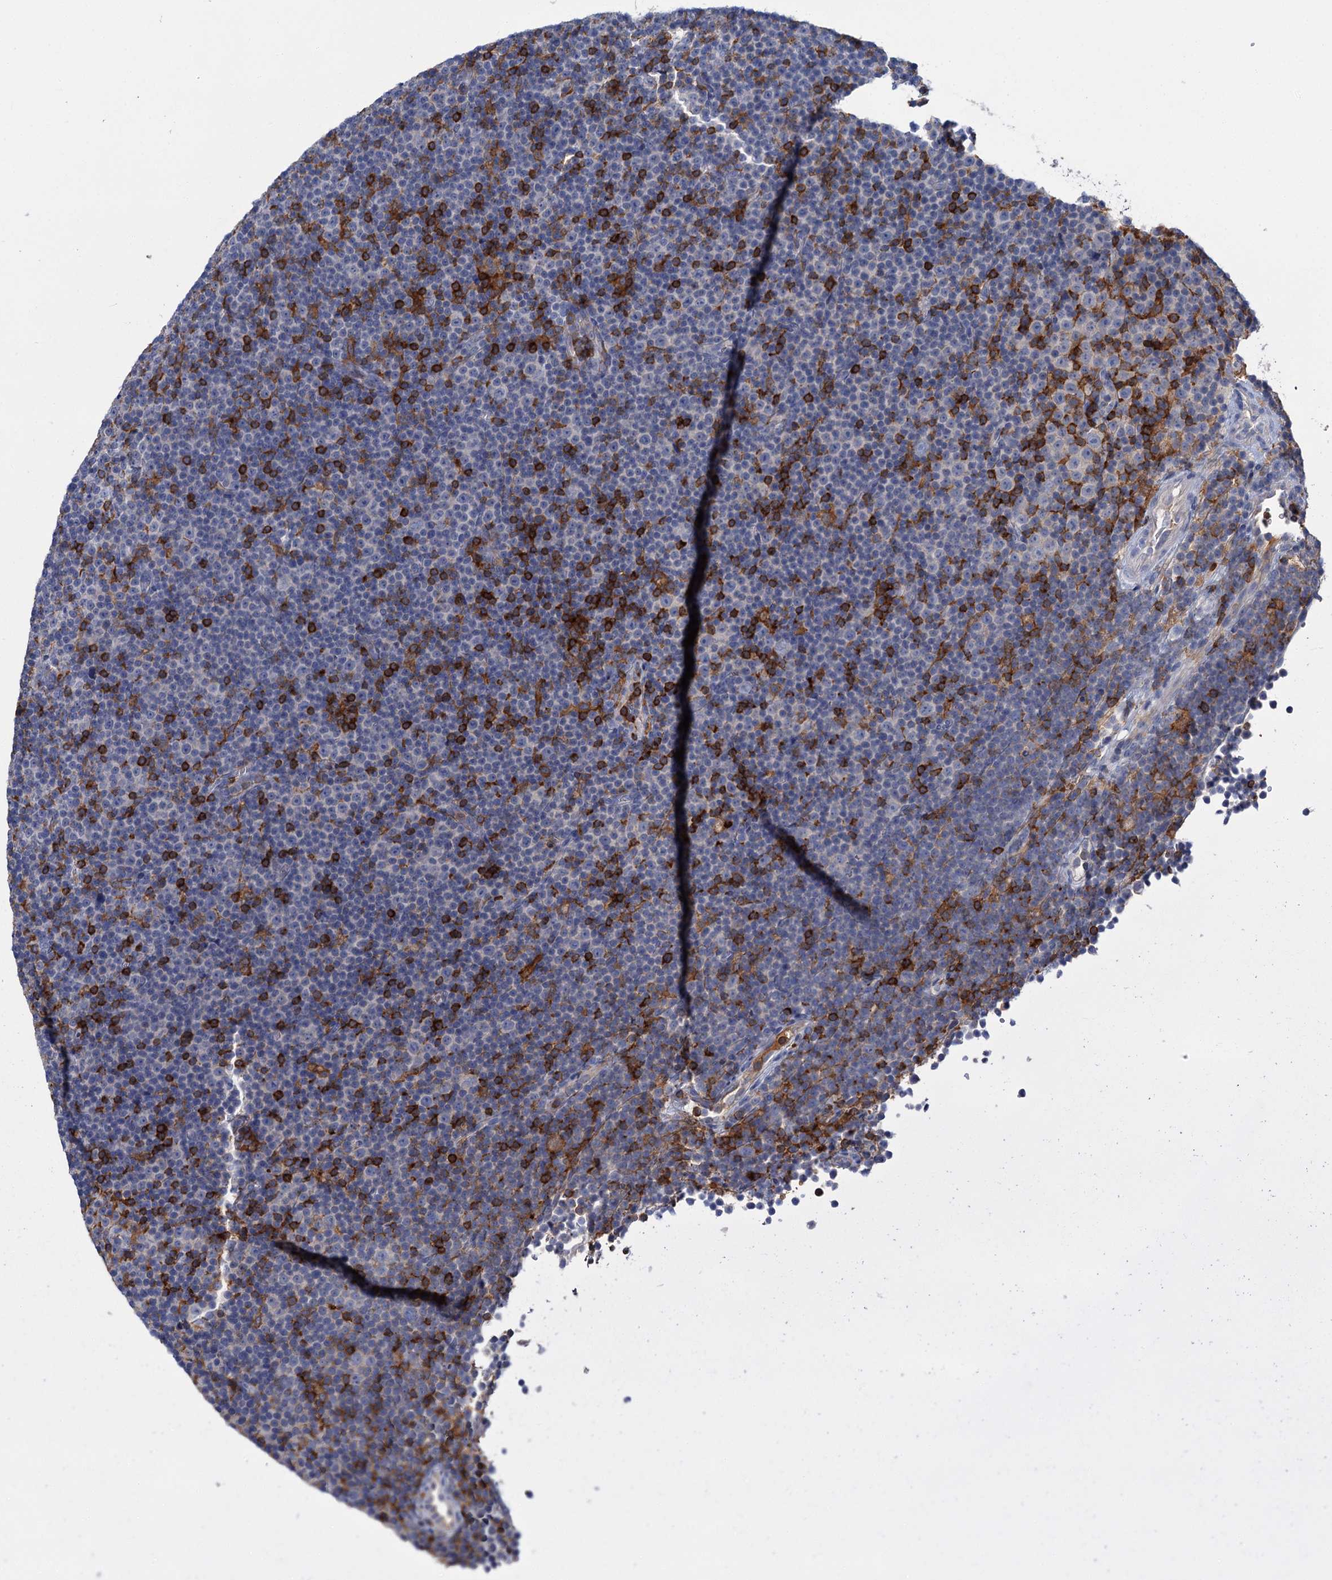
{"staining": {"intensity": "strong", "quantity": "<25%", "location": "cytoplasmic/membranous"}, "tissue": "lymphoma", "cell_type": "Tumor cells", "image_type": "cancer", "snomed": [{"axis": "morphology", "description": "Malignant lymphoma, non-Hodgkin's type, Low grade"}, {"axis": "topography", "description": "Lymph node"}], "caption": "Protein expression analysis of human low-grade malignant lymphoma, non-Hodgkin's type reveals strong cytoplasmic/membranous staining in approximately <25% of tumor cells. (Stains: DAB (3,3'-diaminobenzidine) in brown, nuclei in blue, Microscopy: brightfield microscopy at high magnification).", "gene": "FGFR2", "patient": {"sex": "female", "age": 67}}